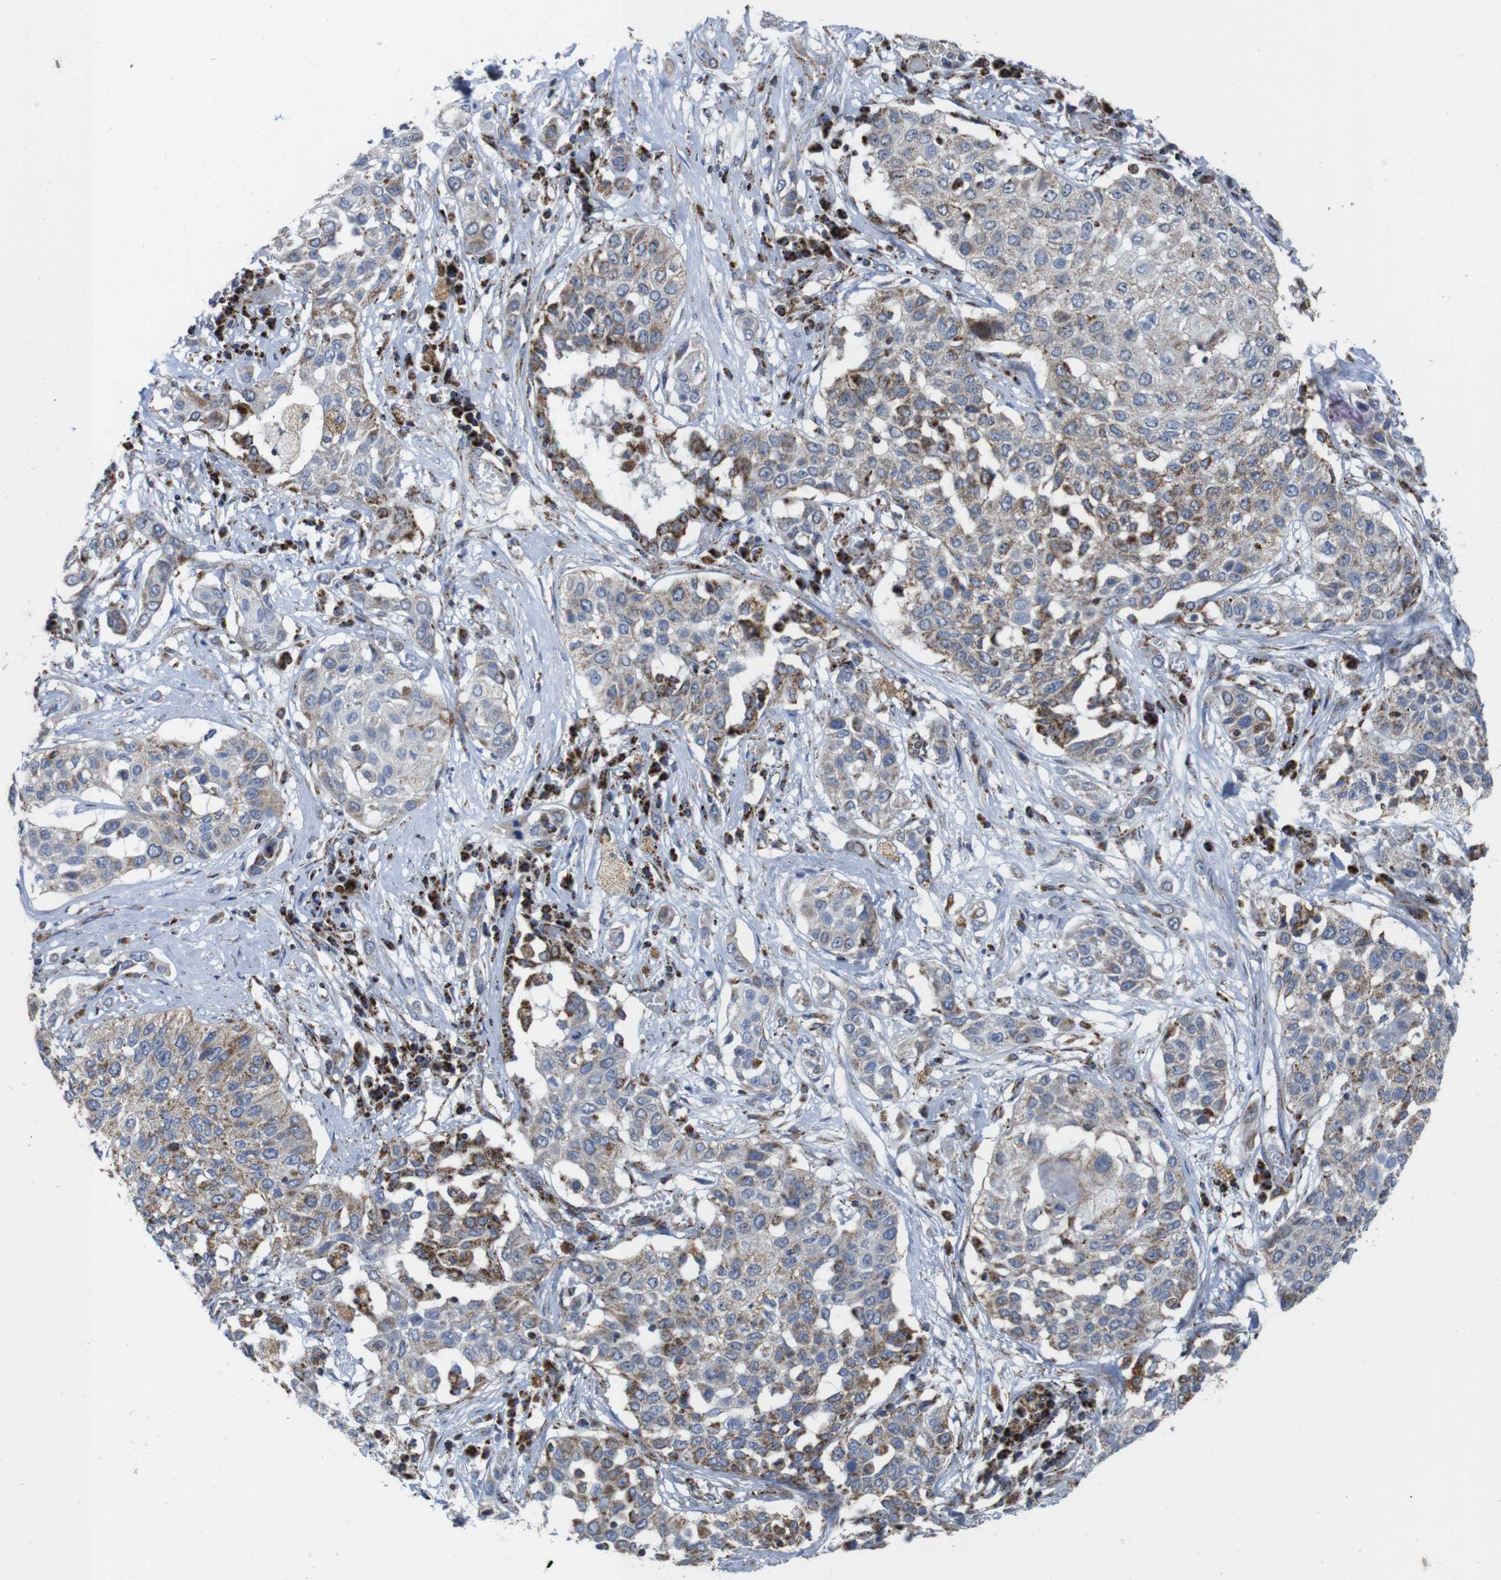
{"staining": {"intensity": "weak", "quantity": "<25%", "location": "cytoplasmic/membranous"}, "tissue": "lung cancer", "cell_type": "Tumor cells", "image_type": "cancer", "snomed": [{"axis": "morphology", "description": "Squamous cell carcinoma, NOS"}, {"axis": "topography", "description": "Lung"}], "caption": "Immunohistochemistry of lung cancer reveals no expression in tumor cells. The staining is performed using DAB (3,3'-diaminobenzidine) brown chromogen with nuclei counter-stained in using hematoxylin.", "gene": "TMEM192", "patient": {"sex": "male", "age": 71}}